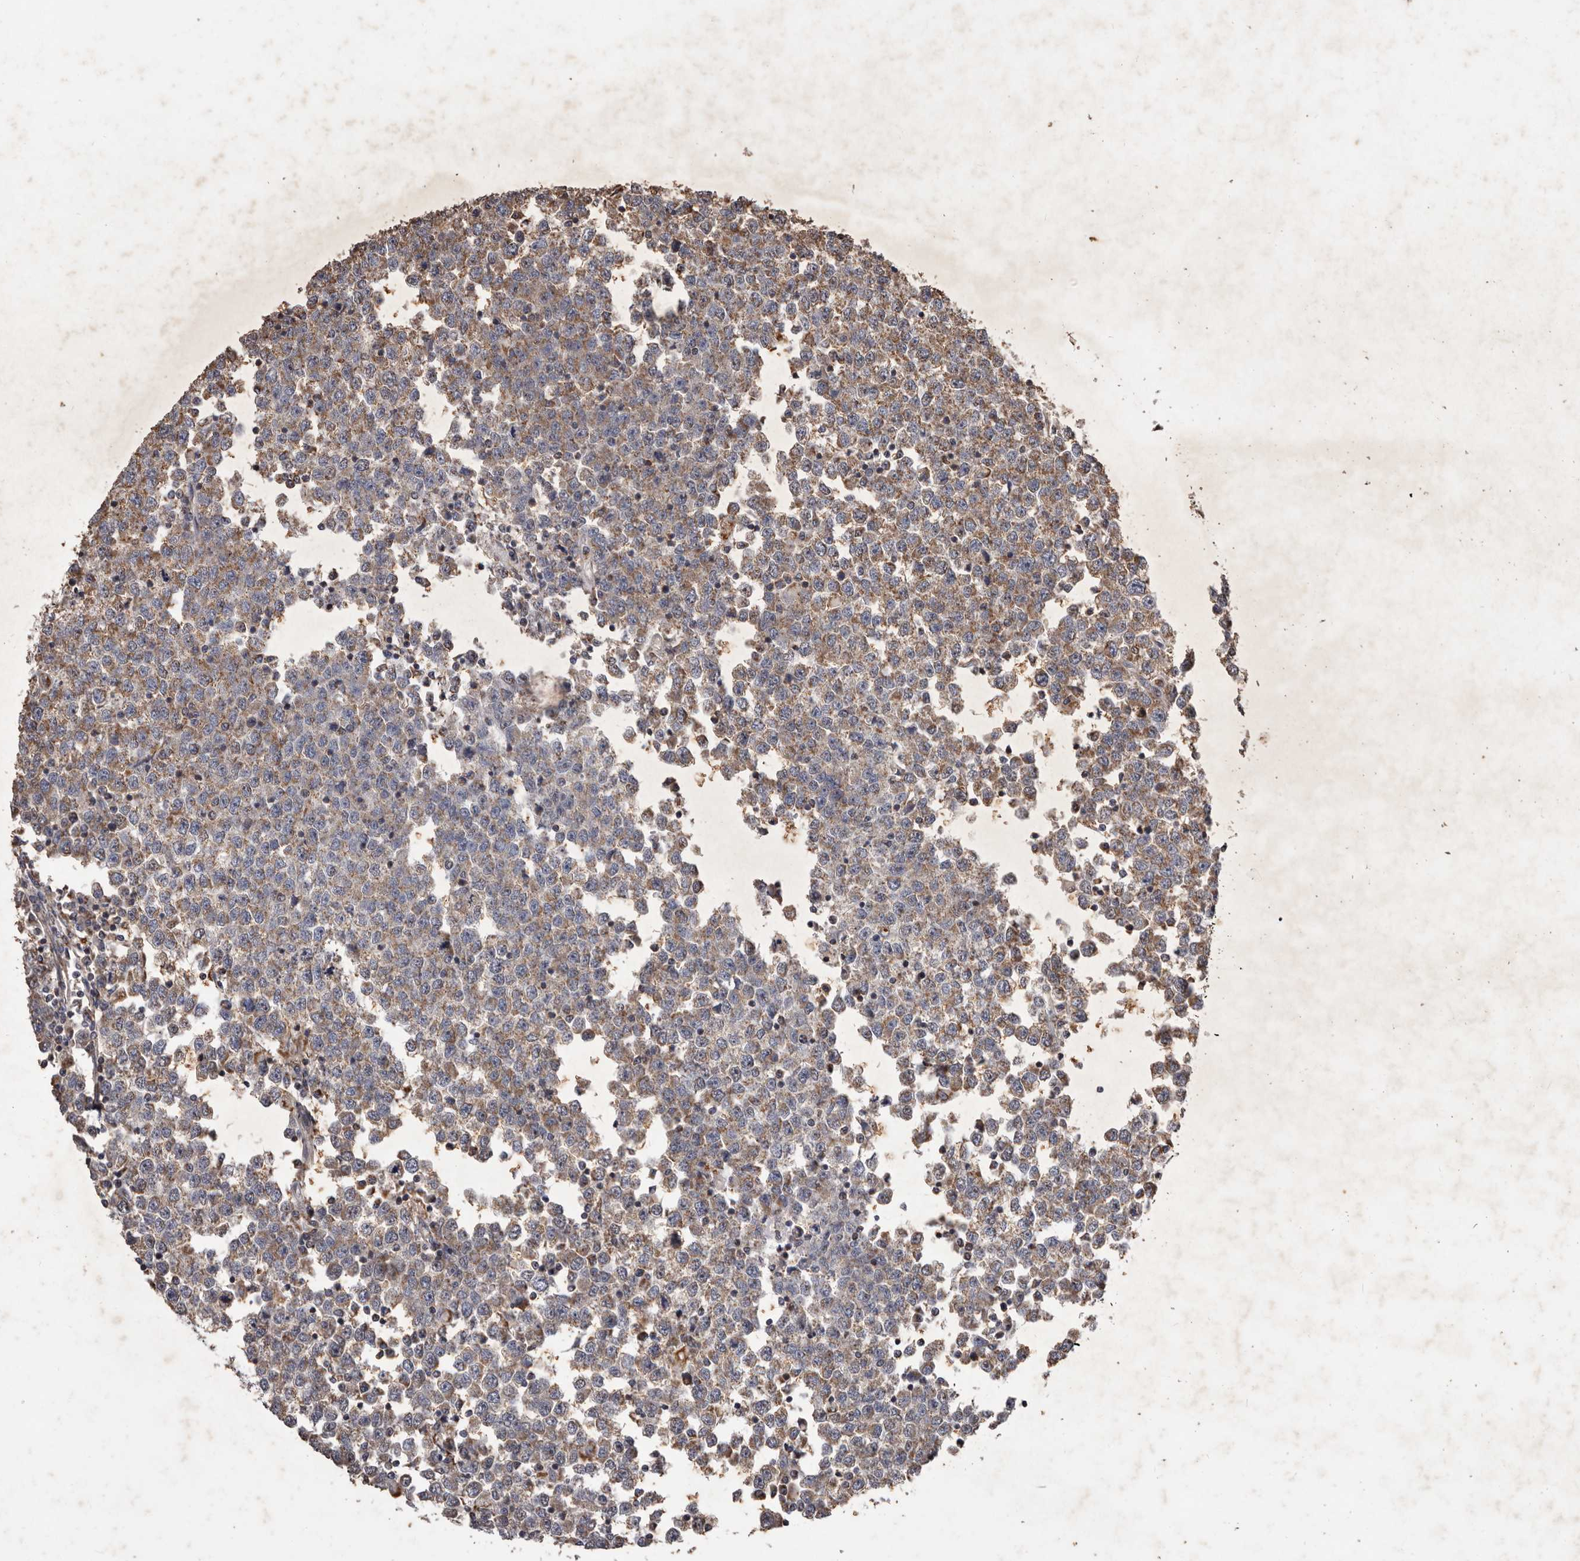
{"staining": {"intensity": "moderate", "quantity": ">75%", "location": "cytoplasmic/membranous"}, "tissue": "testis cancer", "cell_type": "Tumor cells", "image_type": "cancer", "snomed": [{"axis": "morphology", "description": "Seminoma, NOS"}, {"axis": "topography", "description": "Testis"}], "caption": "There is medium levels of moderate cytoplasmic/membranous expression in tumor cells of testis cancer (seminoma), as demonstrated by immunohistochemical staining (brown color).", "gene": "CXCL14", "patient": {"sex": "male", "age": 65}}